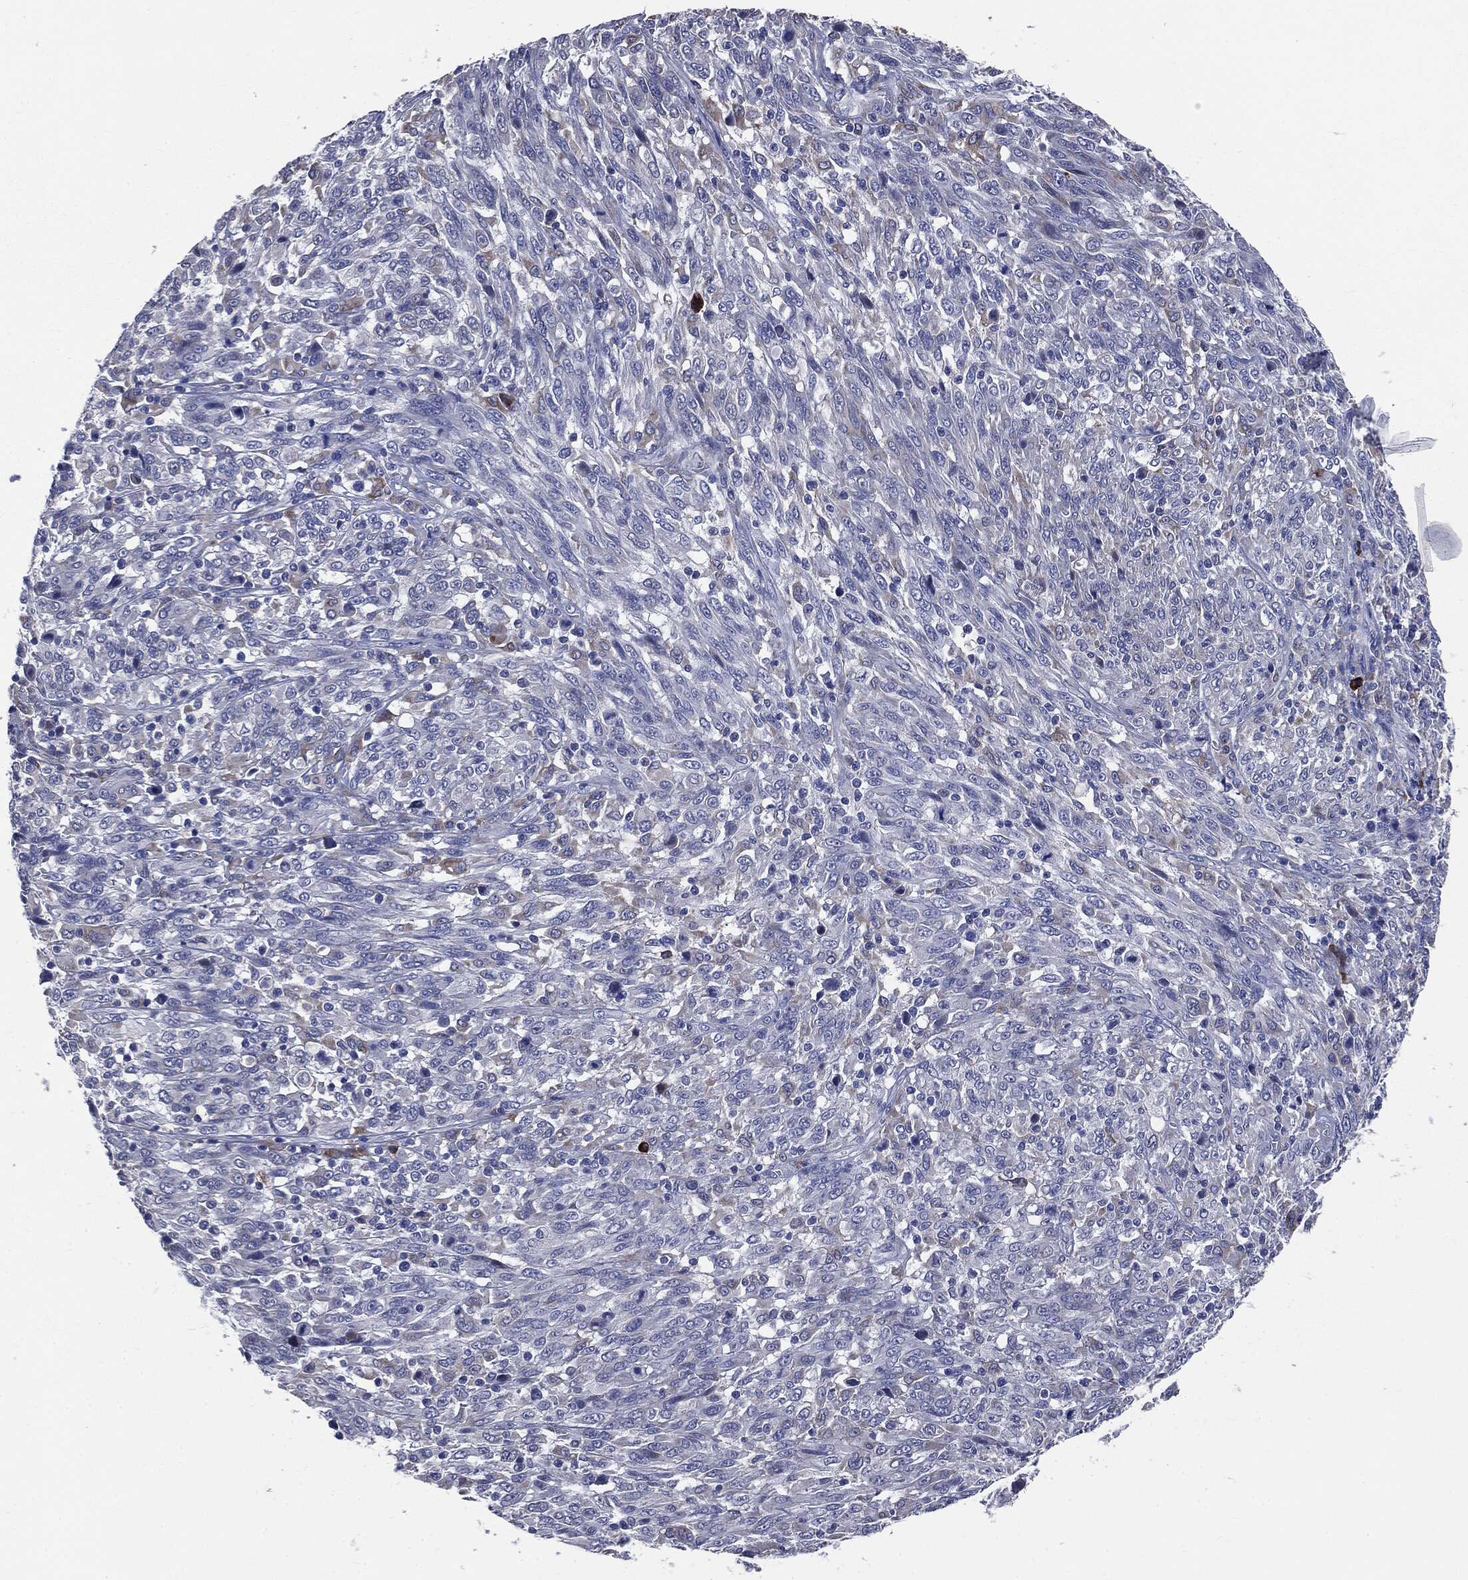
{"staining": {"intensity": "negative", "quantity": "none", "location": "none"}, "tissue": "melanoma", "cell_type": "Tumor cells", "image_type": "cancer", "snomed": [{"axis": "morphology", "description": "Malignant melanoma, NOS"}, {"axis": "topography", "description": "Skin"}], "caption": "A high-resolution photomicrograph shows IHC staining of malignant melanoma, which reveals no significant staining in tumor cells.", "gene": "PTGS2", "patient": {"sex": "female", "age": 91}}